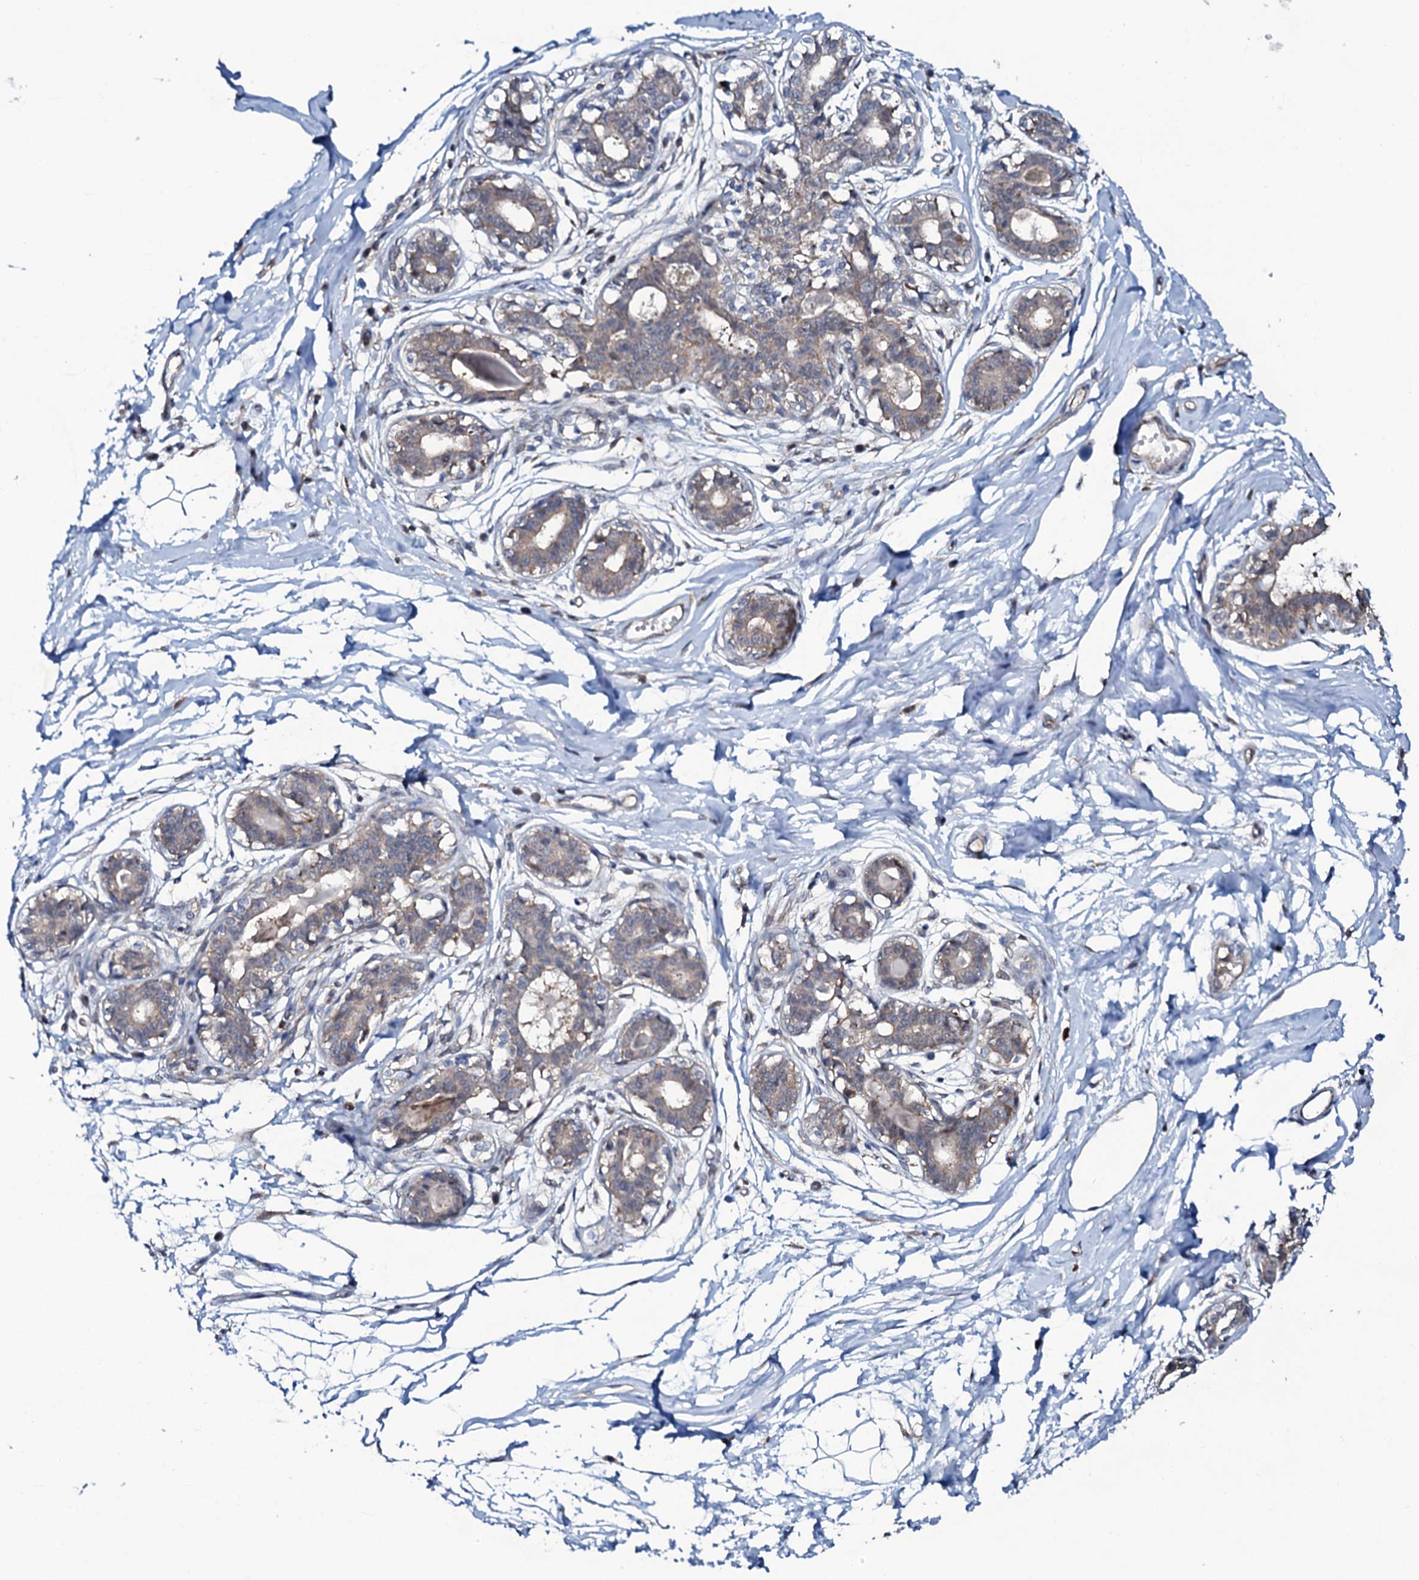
{"staining": {"intensity": "negative", "quantity": "none", "location": "none"}, "tissue": "breast", "cell_type": "Adipocytes", "image_type": "normal", "snomed": [{"axis": "morphology", "description": "Normal tissue, NOS"}, {"axis": "topography", "description": "Breast"}], "caption": "This histopathology image is of benign breast stained with immunohistochemistry to label a protein in brown with the nuclei are counter-stained blue. There is no positivity in adipocytes. (DAB (3,3'-diaminobenzidine) IHC visualized using brightfield microscopy, high magnification).", "gene": "COG6", "patient": {"sex": "female", "age": 45}}